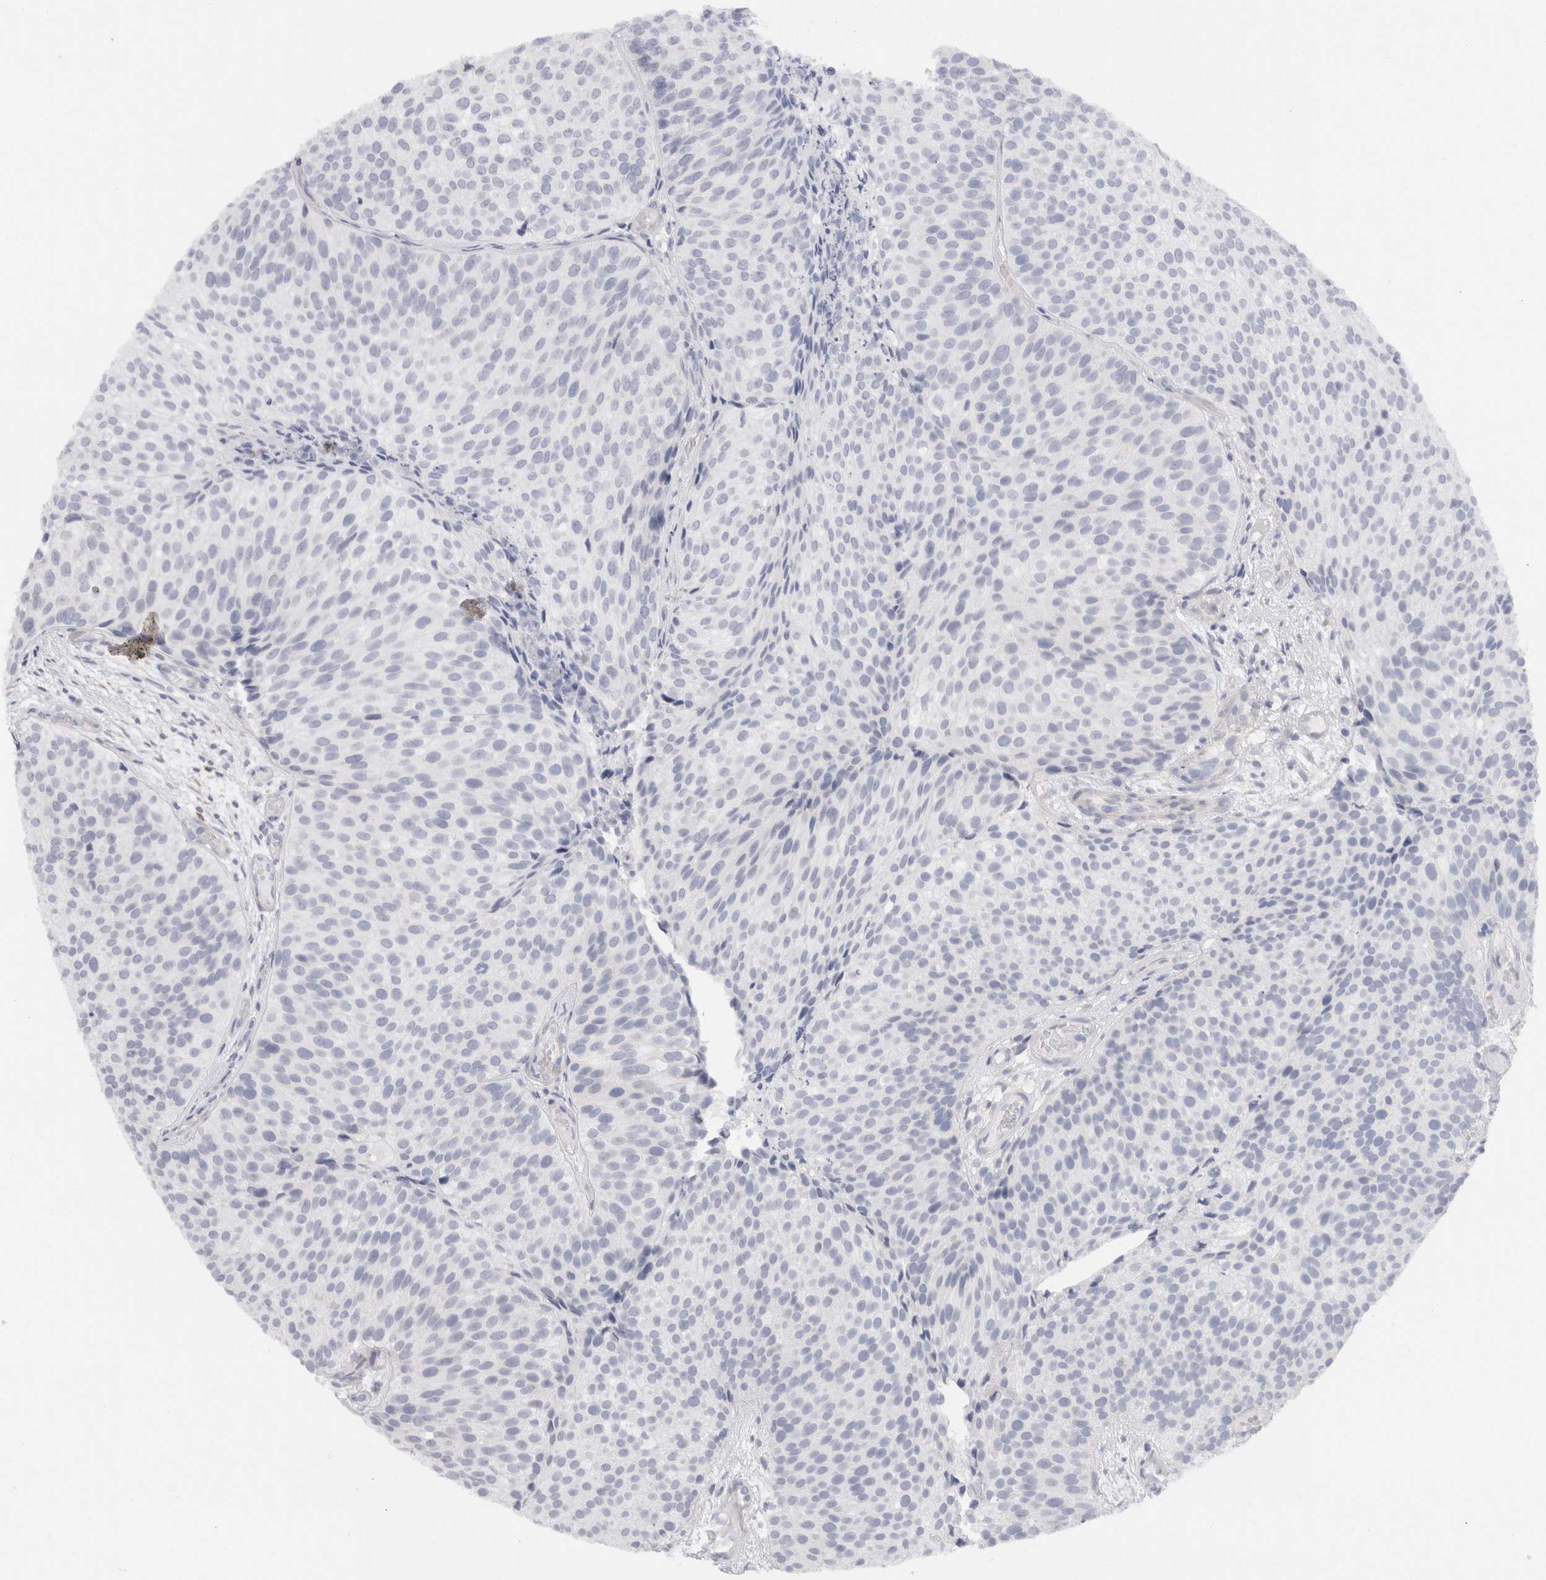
{"staining": {"intensity": "negative", "quantity": "none", "location": "none"}, "tissue": "urothelial cancer", "cell_type": "Tumor cells", "image_type": "cancer", "snomed": [{"axis": "morphology", "description": "Urothelial carcinoma, Low grade"}, {"axis": "topography", "description": "Urinary bladder"}], "caption": "A histopathology image of human low-grade urothelial carcinoma is negative for staining in tumor cells.", "gene": "C9orf50", "patient": {"sex": "male", "age": 86}}